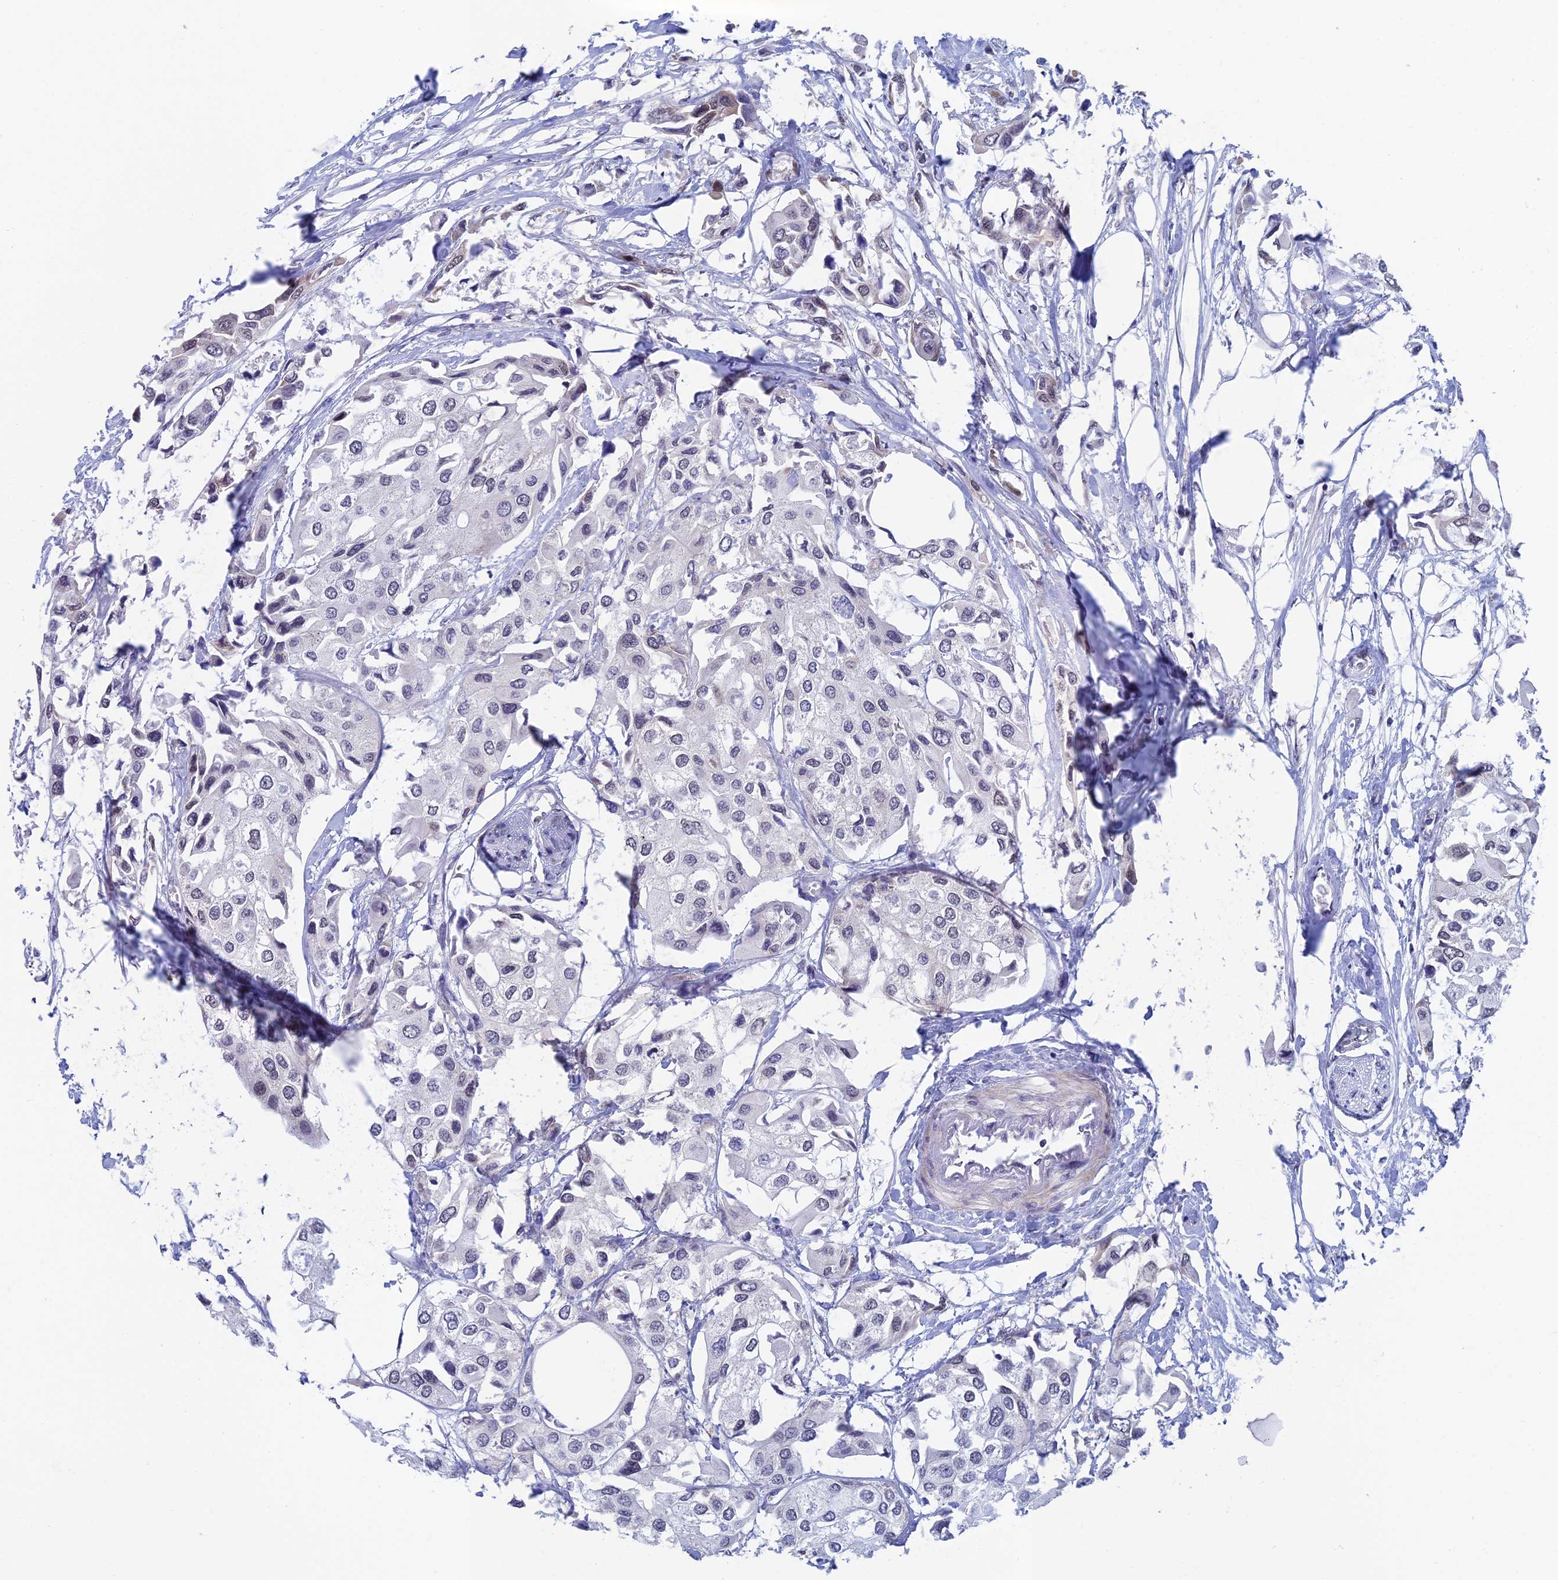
{"staining": {"intensity": "negative", "quantity": "none", "location": "none"}, "tissue": "urothelial cancer", "cell_type": "Tumor cells", "image_type": "cancer", "snomed": [{"axis": "morphology", "description": "Urothelial carcinoma, High grade"}, {"axis": "topography", "description": "Urinary bladder"}], "caption": "Human high-grade urothelial carcinoma stained for a protein using immunohistochemistry shows no staining in tumor cells.", "gene": "NABP2", "patient": {"sex": "male", "age": 64}}